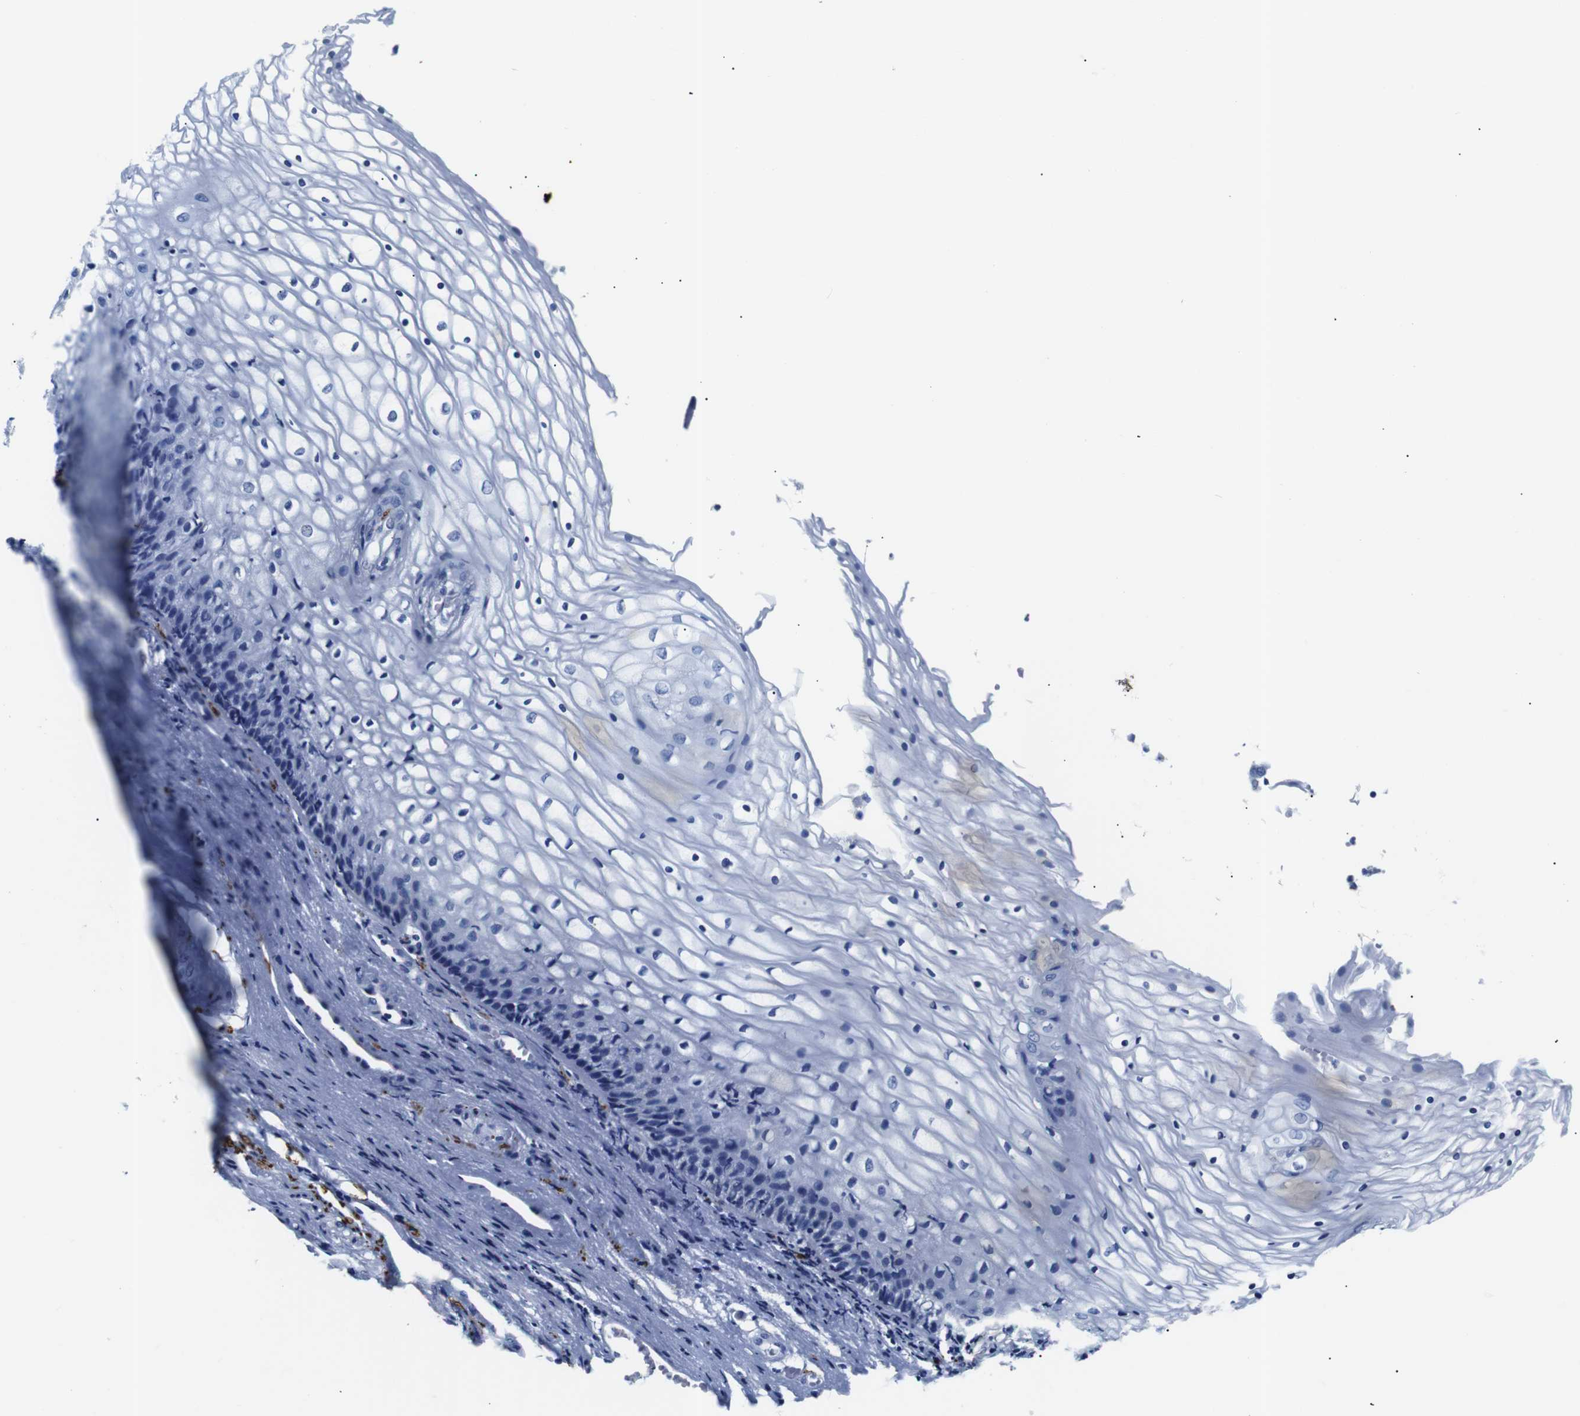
{"staining": {"intensity": "negative", "quantity": "none", "location": "none"}, "tissue": "vagina", "cell_type": "Squamous epithelial cells", "image_type": "normal", "snomed": [{"axis": "morphology", "description": "Normal tissue, NOS"}, {"axis": "topography", "description": "Vagina"}], "caption": "A micrograph of human vagina is negative for staining in squamous epithelial cells. (Stains: DAB (3,3'-diaminobenzidine) immunohistochemistry (IHC) with hematoxylin counter stain, Microscopy: brightfield microscopy at high magnification).", "gene": "GAP43", "patient": {"sex": "female", "age": 34}}